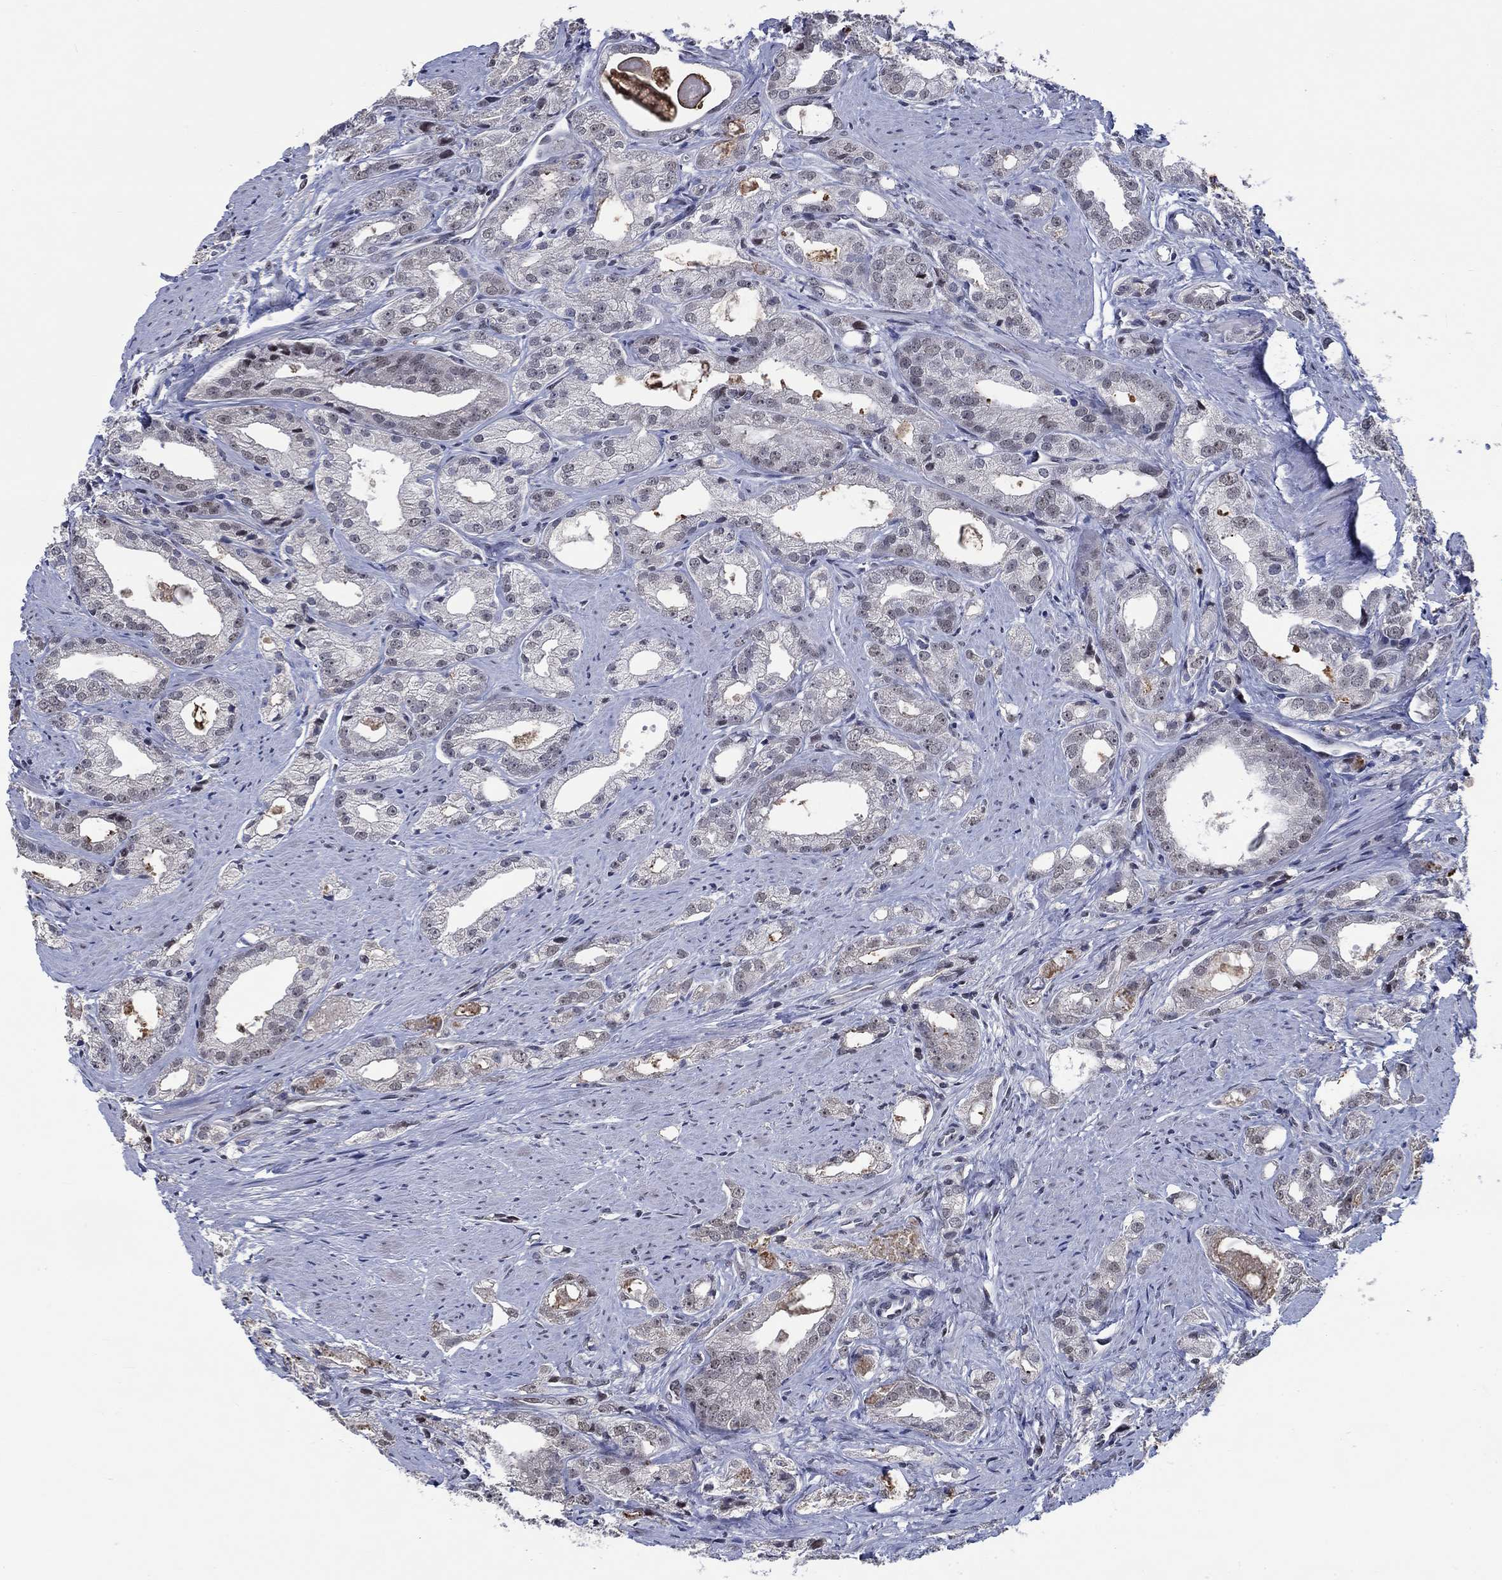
{"staining": {"intensity": "negative", "quantity": "none", "location": "none"}, "tissue": "prostate cancer", "cell_type": "Tumor cells", "image_type": "cancer", "snomed": [{"axis": "morphology", "description": "Adenocarcinoma, NOS"}, {"axis": "morphology", "description": "Adenocarcinoma, High grade"}, {"axis": "topography", "description": "Prostate"}], "caption": "IHC micrograph of neoplastic tissue: human prostate adenocarcinoma stained with DAB (3,3'-diaminobenzidine) exhibits no significant protein expression in tumor cells. Brightfield microscopy of immunohistochemistry (IHC) stained with DAB (brown) and hematoxylin (blue), captured at high magnification.", "gene": "HTN1", "patient": {"sex": "male", "age": 70}}